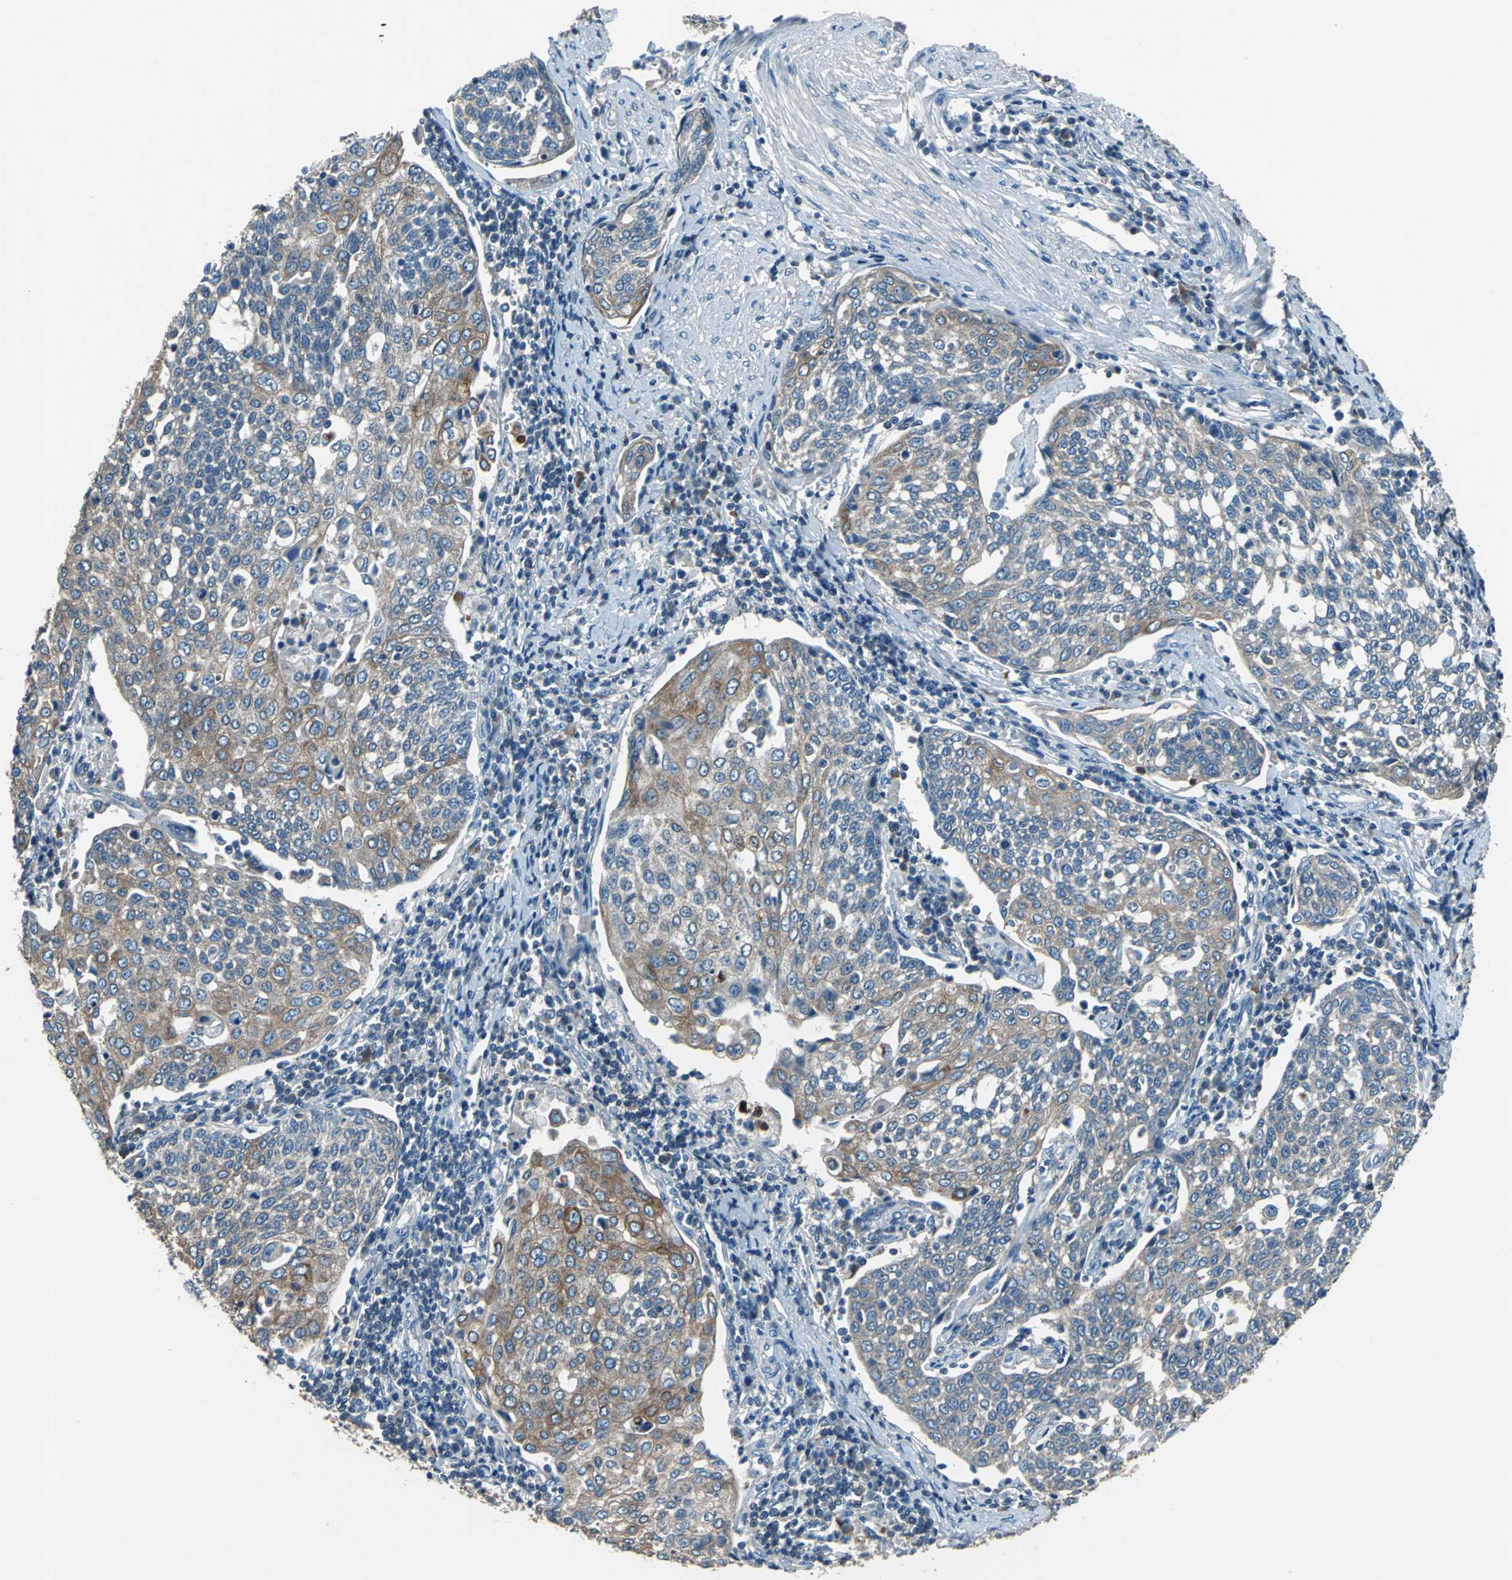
{"staining": {"intensity": "weak", "quantity": "25%-75%", "location": "cytoplasmic/membranous"}, "tissue": "cervical cancer", "cell_type": "Tumor cells", "image_type": "cancer", "snomed": [{"axis": "morphology", "description": "Squamous cell carcinoma, NOS"}, {"axis": "topography", "description": "Cervix"}], "caption": "Immunohistochemical staining of cervical squamous cell carcinoma reveals weak cytoplasmic/membranous protein positivity in about 25%-75% of tumor cells.", "gene": "PRKCA", "patient": {"sex": "female", "age": 34}}